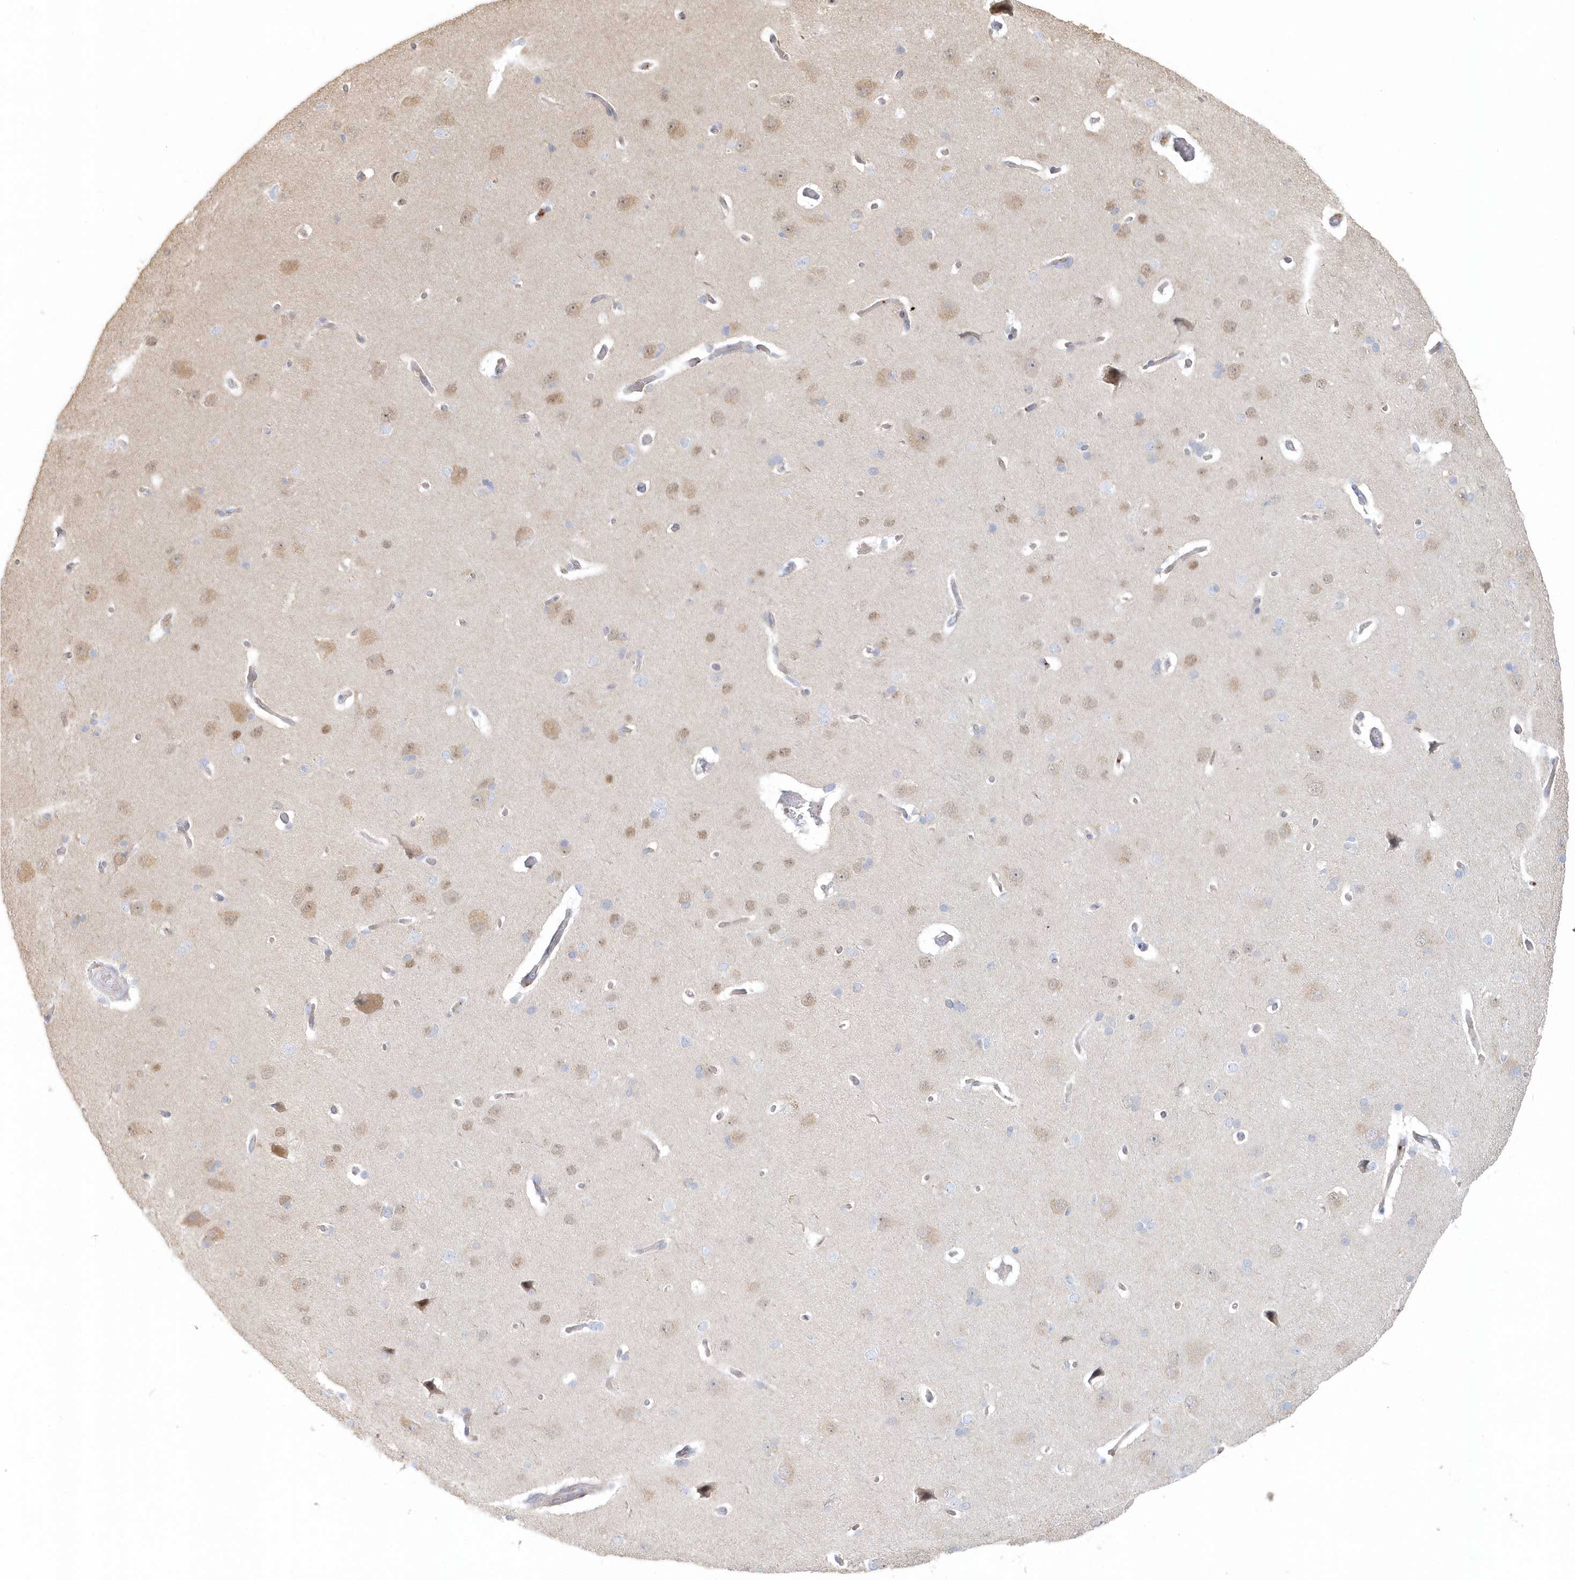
{"staining": {"intensity": "moderate", "quantity": ">75%", "location": "cytoplasmic/membranous"}, "tissue": "cerebral cortex", "cell_type": "Endothelial cells", "image_type": "normal", "snomed": [{"axis": "morphology", "description": "Normal tissue, NOS"}, {"axis": "topography", "description": "Cerebral cortex"}], "caption": "Immunohistochemistry (IHC) of benign cerebral cortex reveals medium levels of moderate cytoplasmic/membranous expression in approximately >75% of endothelial cells.", "gene": "MMRN1", "patient": {"sex": "male", "age": 62}}